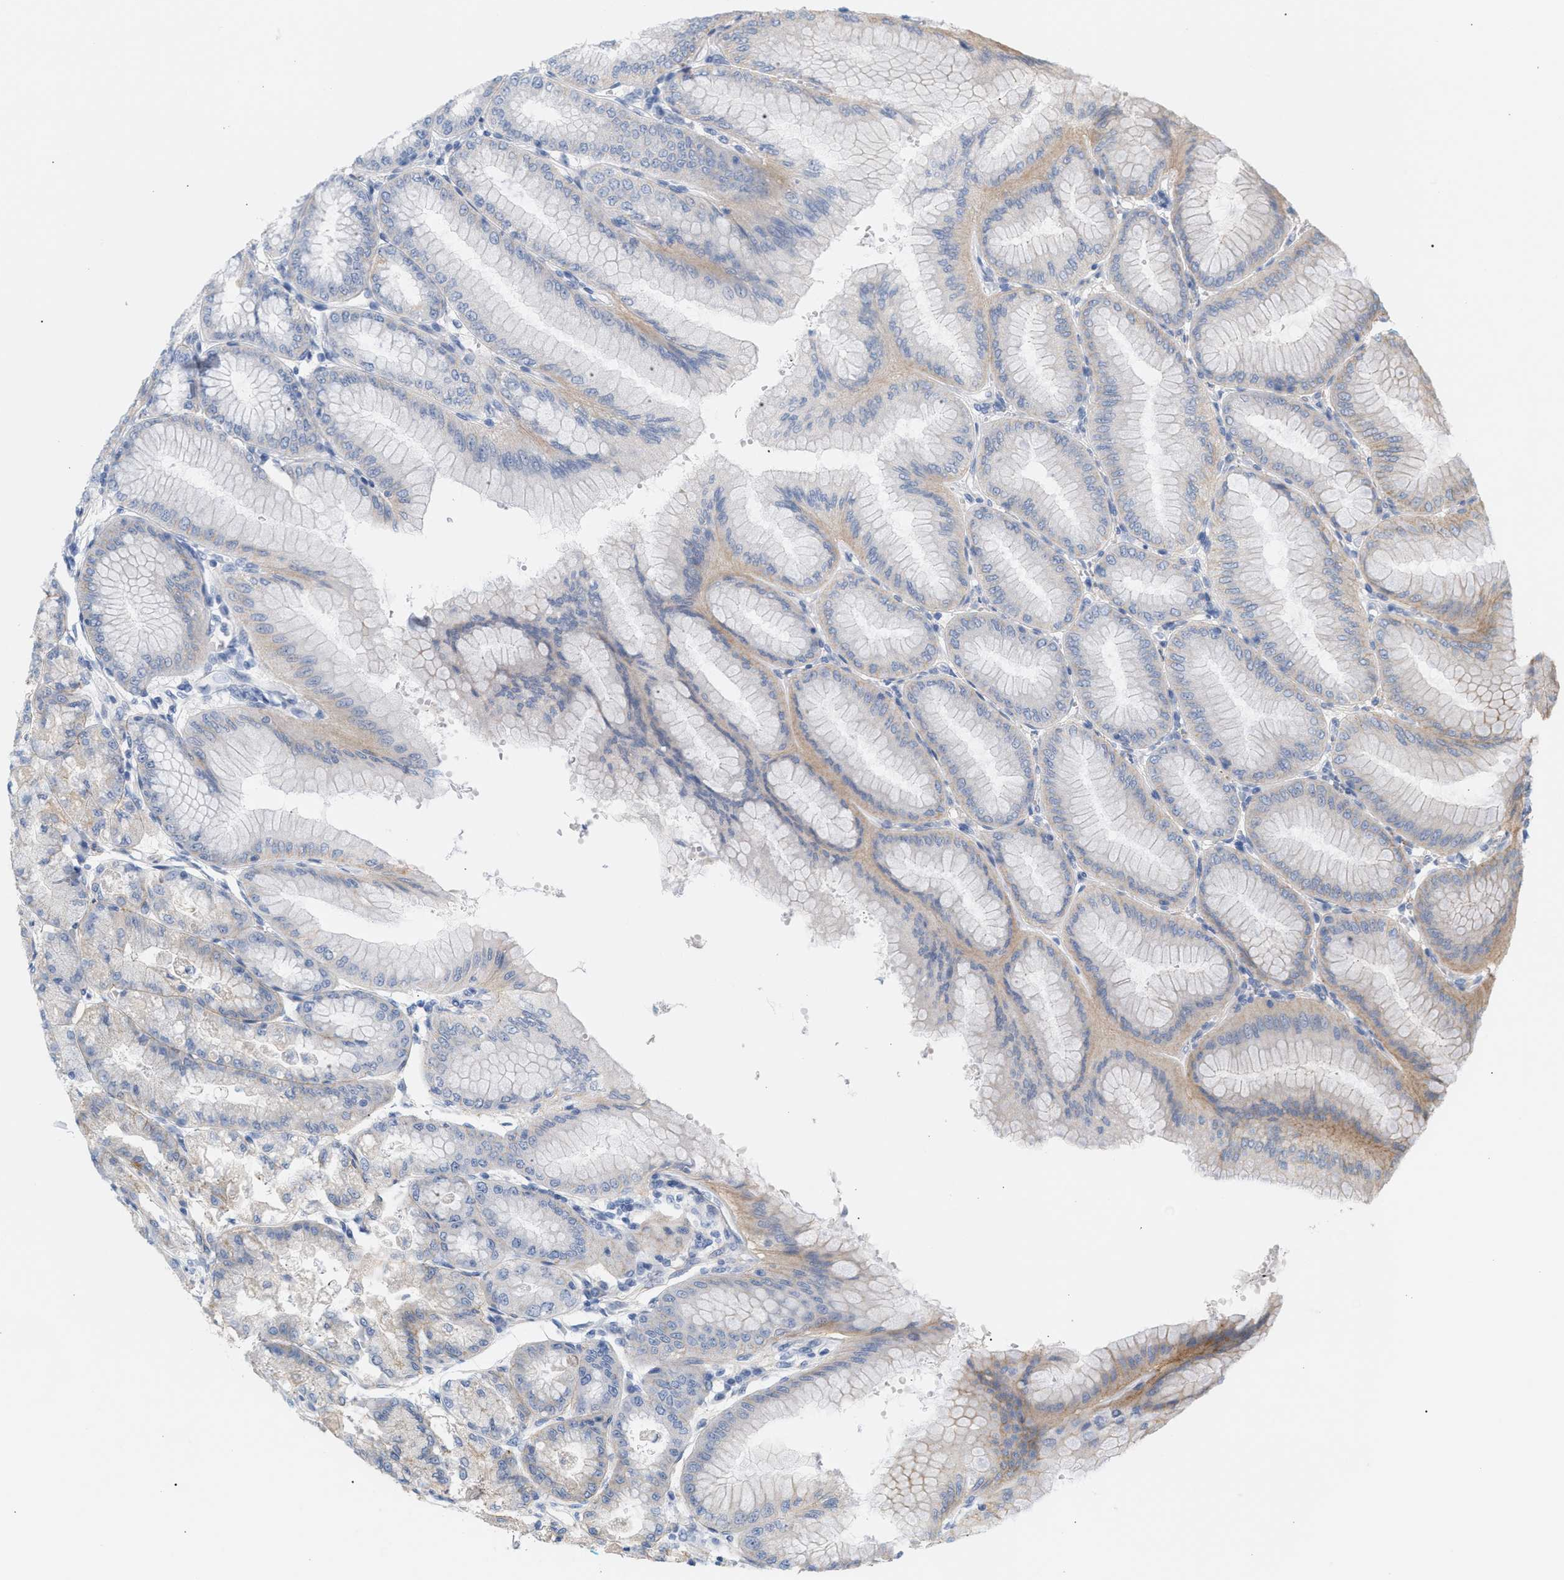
{"staining": {"intensity": "moderate", "quantity": "<25%", "location": "cytoplasmic/membranous"}, "tissue": "stomach", "cell_type": "Glandular cells", "image_type": "normal", "snomed": [{"axis": "morphology", "description": "Normal tissue, NOS"}, {"axis": "topography", "description": "Stomach, lower"}], "caption": "Immunohistochemistry of unremarkable human stomach reveals low levels of moderate cytoplasmic/membranous staining in about <25% of glandular cells. (DAB = brown stain, brightfield microscopy at high magnification).", "gene": "LRCH1", "patient": {"sex": "male", "age": 71}}